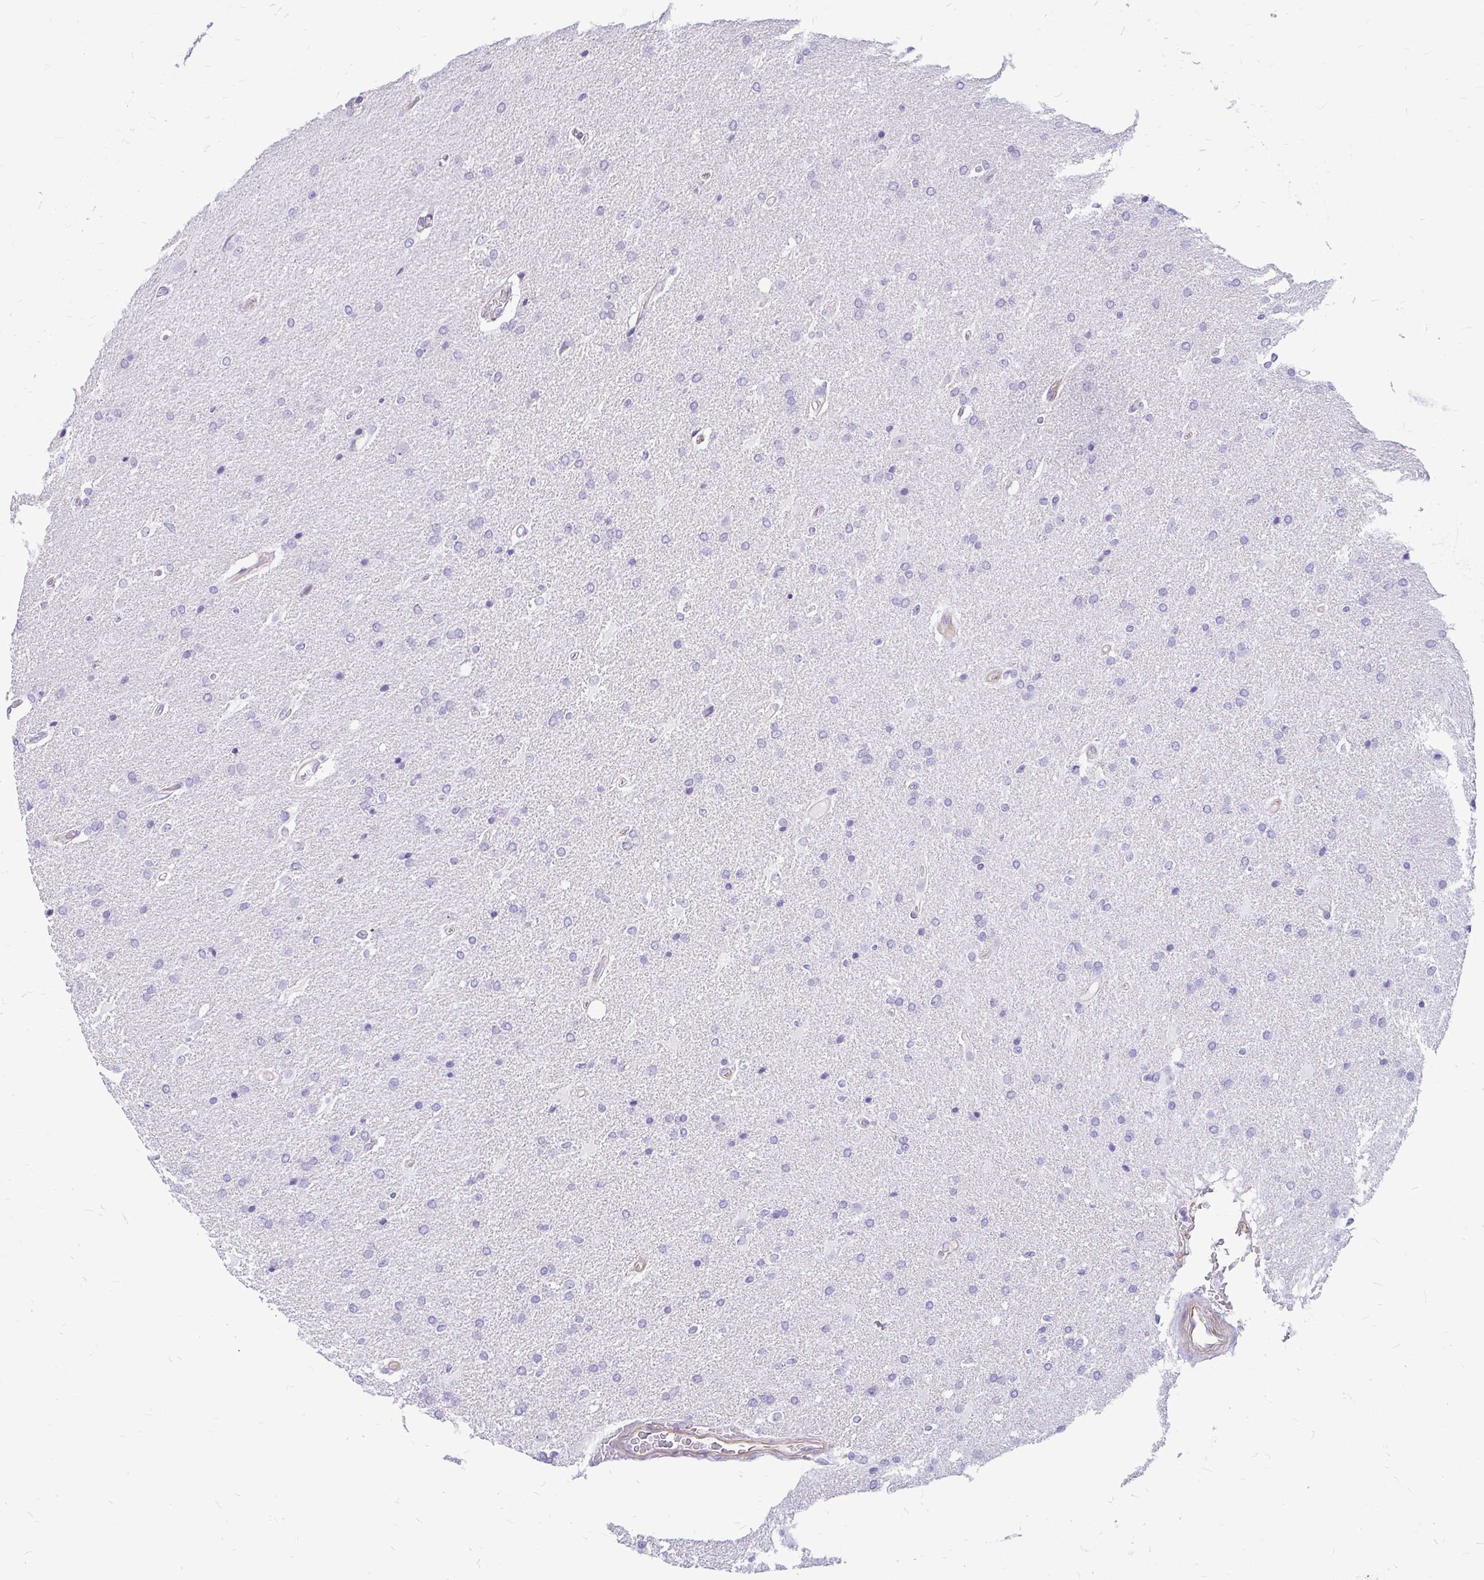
{"staining": {"intensity": "negative", "quantity": "none", "location": "none"}, "tissue": "glioma", "cell_type": "Tumor cells", "image_type": "cancer", "snomed": [{"axis": "morphology", "description": "Glioma, malignant, High grade"}, {"axis": "topography", "description": "Brain"}], "caption": "Immunohistochemistry micrograph of neoplastic tissue: malignant glioma (high-grade) stained with DAB displays no significant protein positivity in tumor cells.", "gene": "FAM83C", "patient": {"sex": "male", "age": 56}}